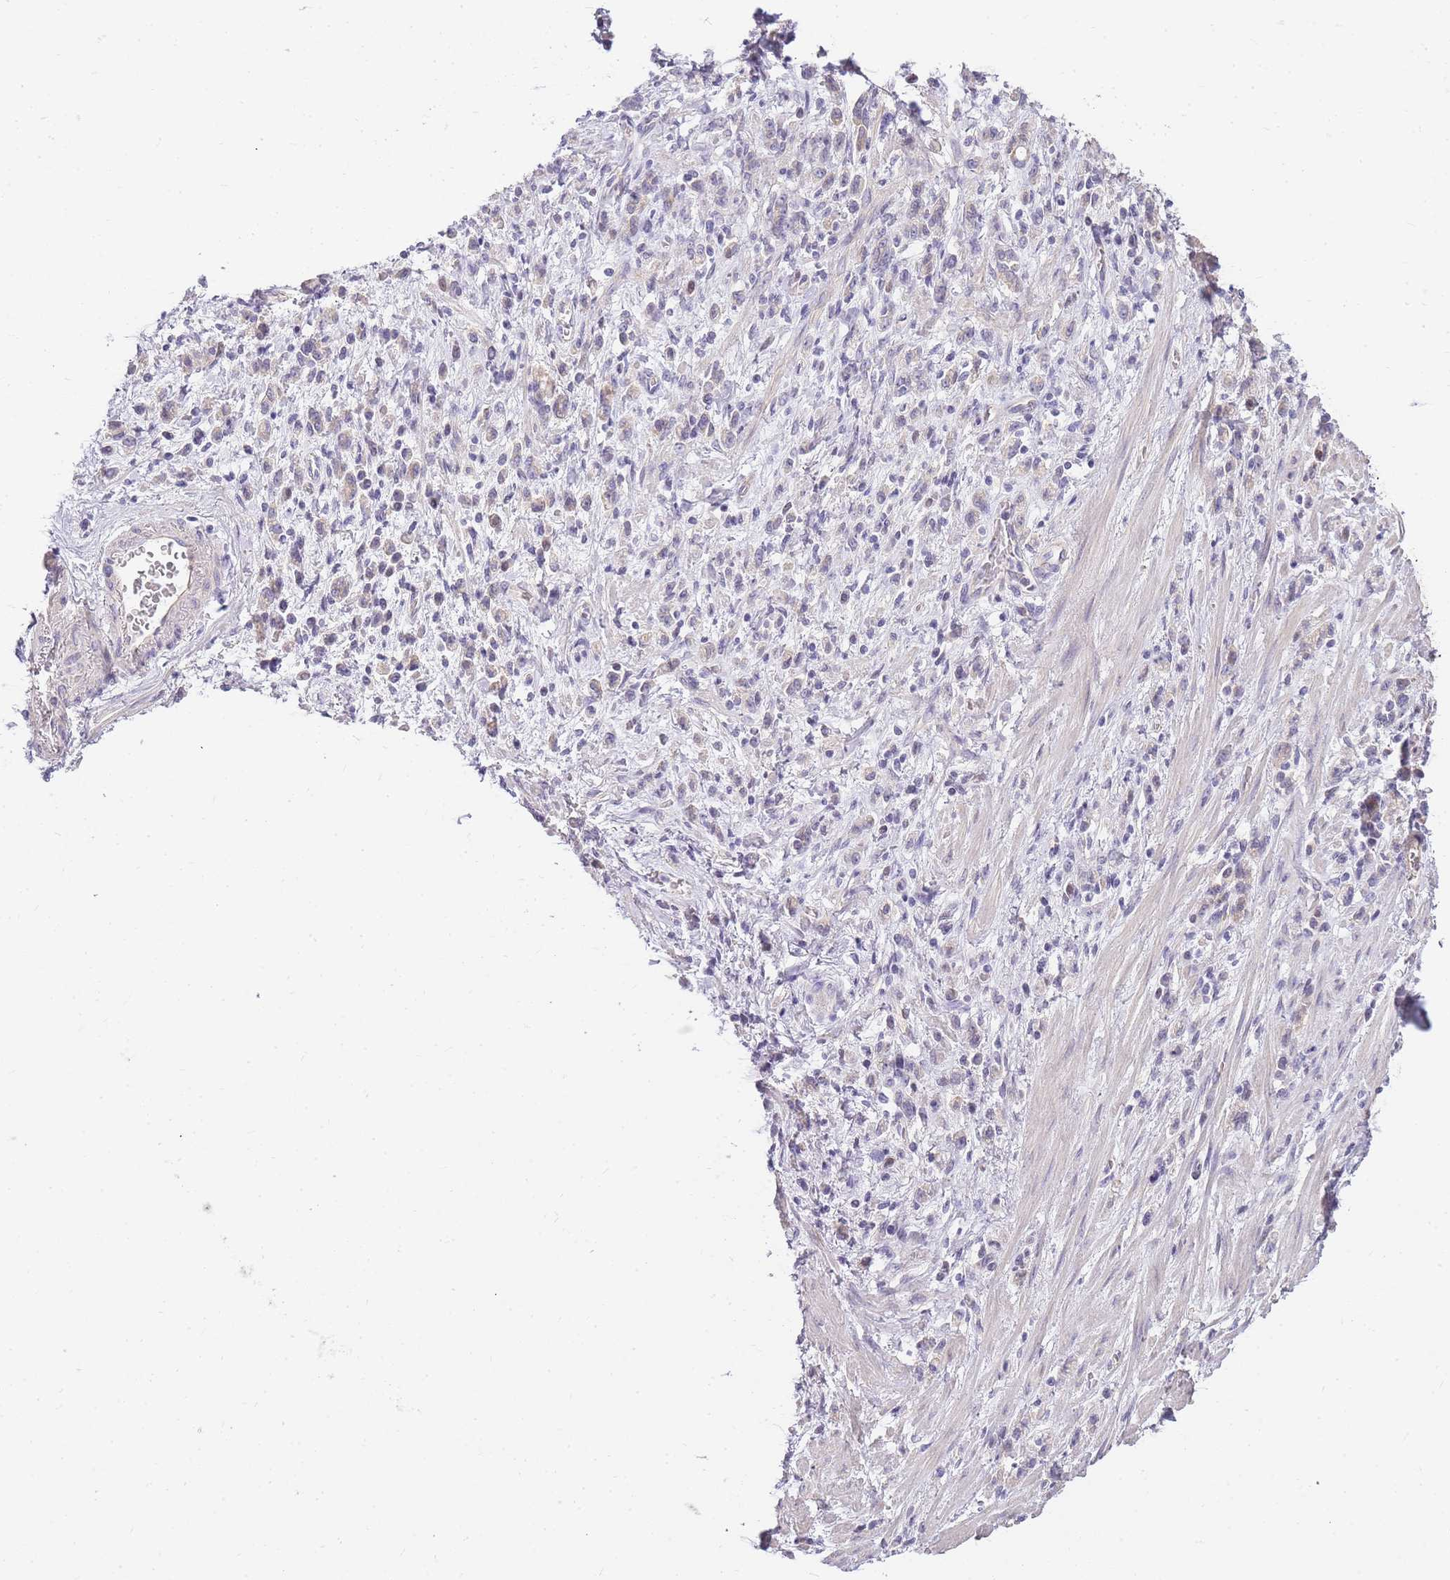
{"staining": {"intensity": "negative", "quantity": "none", "location": "none"}, "tissue": "stomach cancer", "cell_type": "Tumor cells", "image_type": "cancer", "snomed": [{"axis": "morphology", "description": "Adenocarcinoma, NOS"}, {"axis": "topography", "description": "Stomach"}], "caption": "Immunohistochemical staining of stomach cancer (adenocarcinoma) displays no significant staining in tumor cells. (DAB (3,3'-diaminobenzidine) immunohistochemistry, high magnification).", "gene": "CLBA1", "patient": {"sex": "male", "age": 77}}